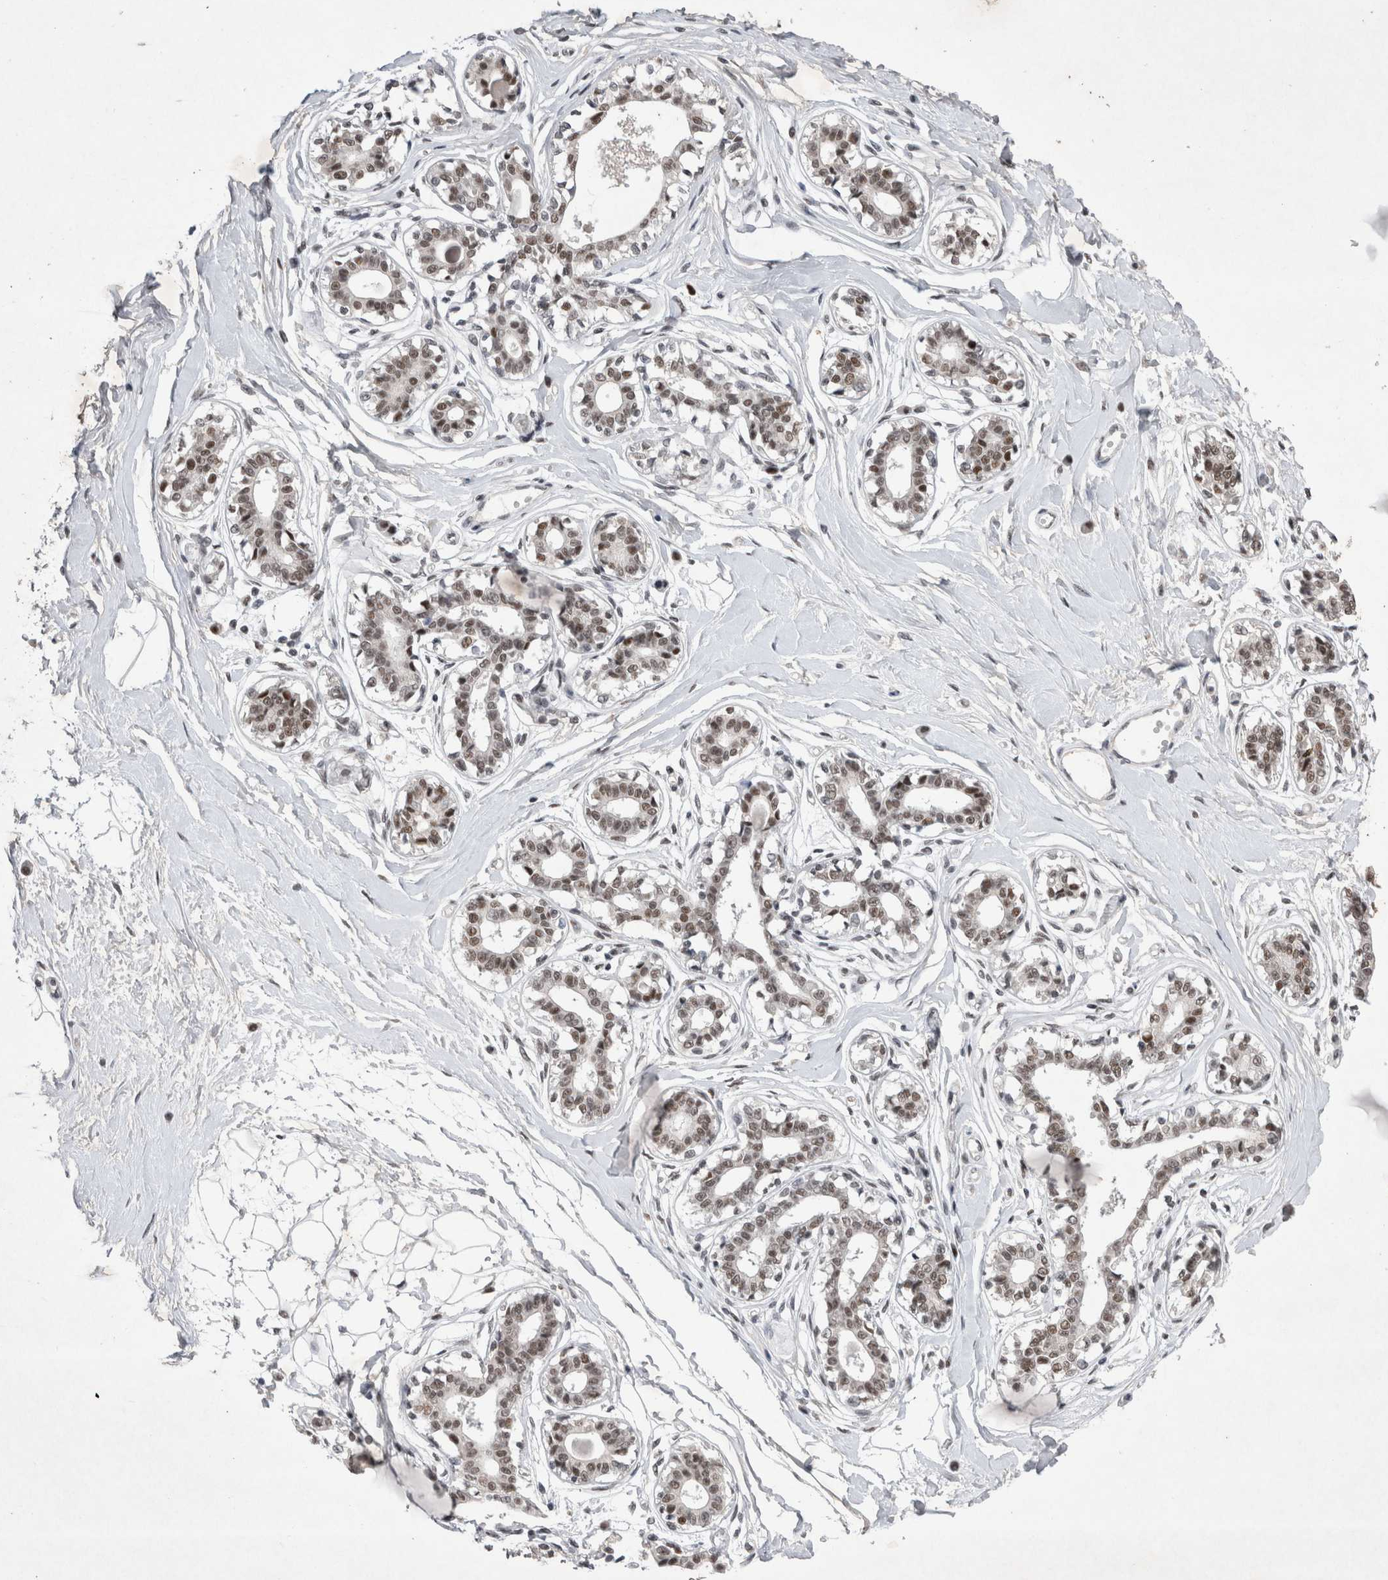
{"staining": {"intensity": "weak", "quantity": ">75%", "location": "nuclear"}, "tissue": "breast", "cell_type": "Adipocytes", "image_type": "normal", "snomed": [{"axis": "morphology", "description": "Normal tissue, NOS"}, {"axis": "topography", "description": "Breast"}], "caption": "High-power microscopy captured an immunohistochemistry histopathology image of benign breast, revealing weak nuclear expression in about >75% of adipocytes. (IHC, brightfield microscopy, high magnification).", "gene": "RBM6", "patient": {"sex": "female", "age": 45}}